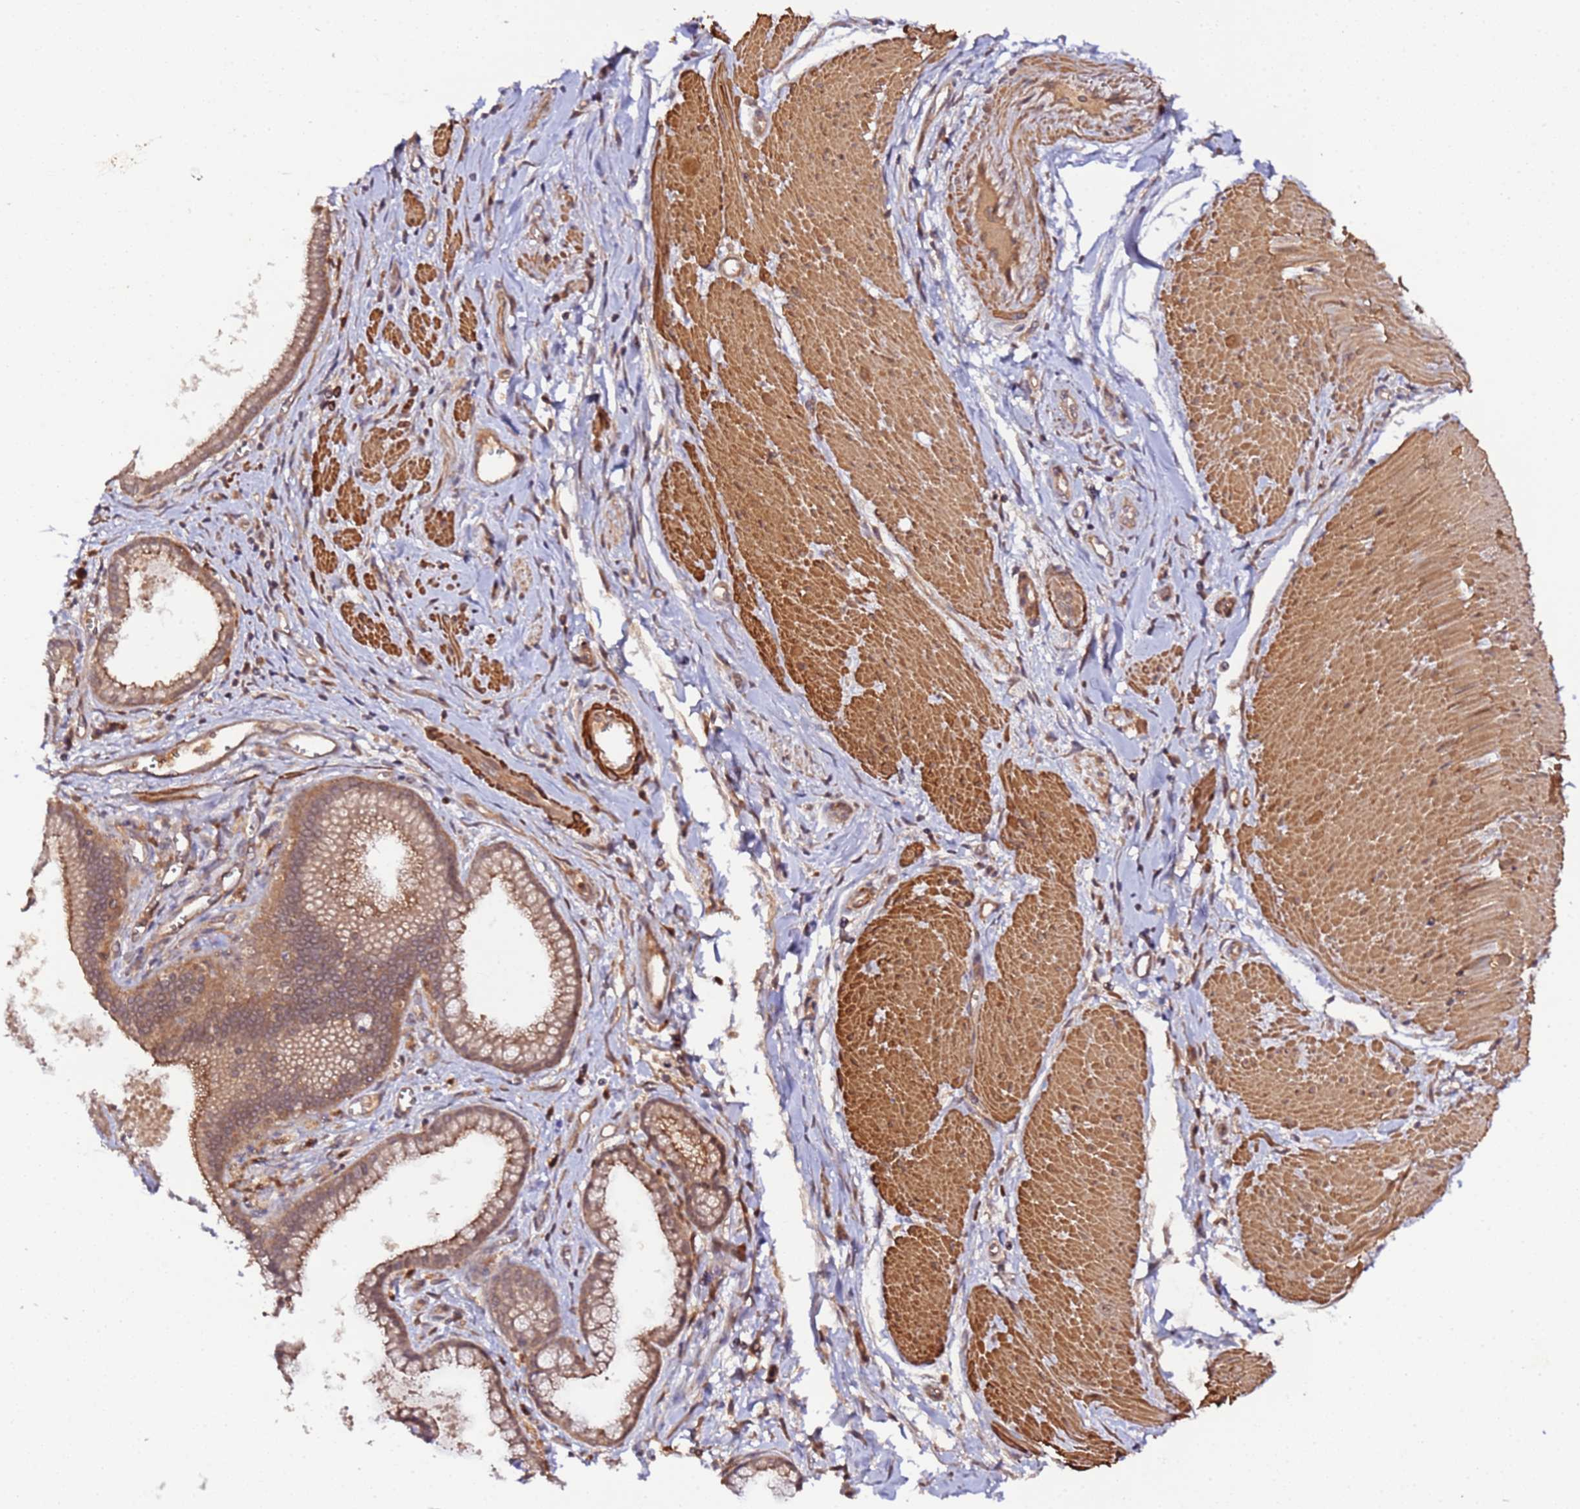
{"staining": {"intensity": "moderate", "quantity": ">75%", "location": "cytoplasmic/membranous"}, "tissue": "pancreatic cancer", "cell_type": "Tumor cells", "image_type": "cancer", "snomed": [{"axis": "morphology", "description": "Adenocarcinoma, NOS"}, {"axis": "topography", "description": "Pancreas"}], "caption": "A micrograph showing moderate cytoplasmic/membranous staining in about >75% of tumor cells in adenocarcinoma (pancreatic), as visualized by brown immunohistochemical staining.", "gene": "TRIM26", "patient": {"sex": "male", "age": 78}}